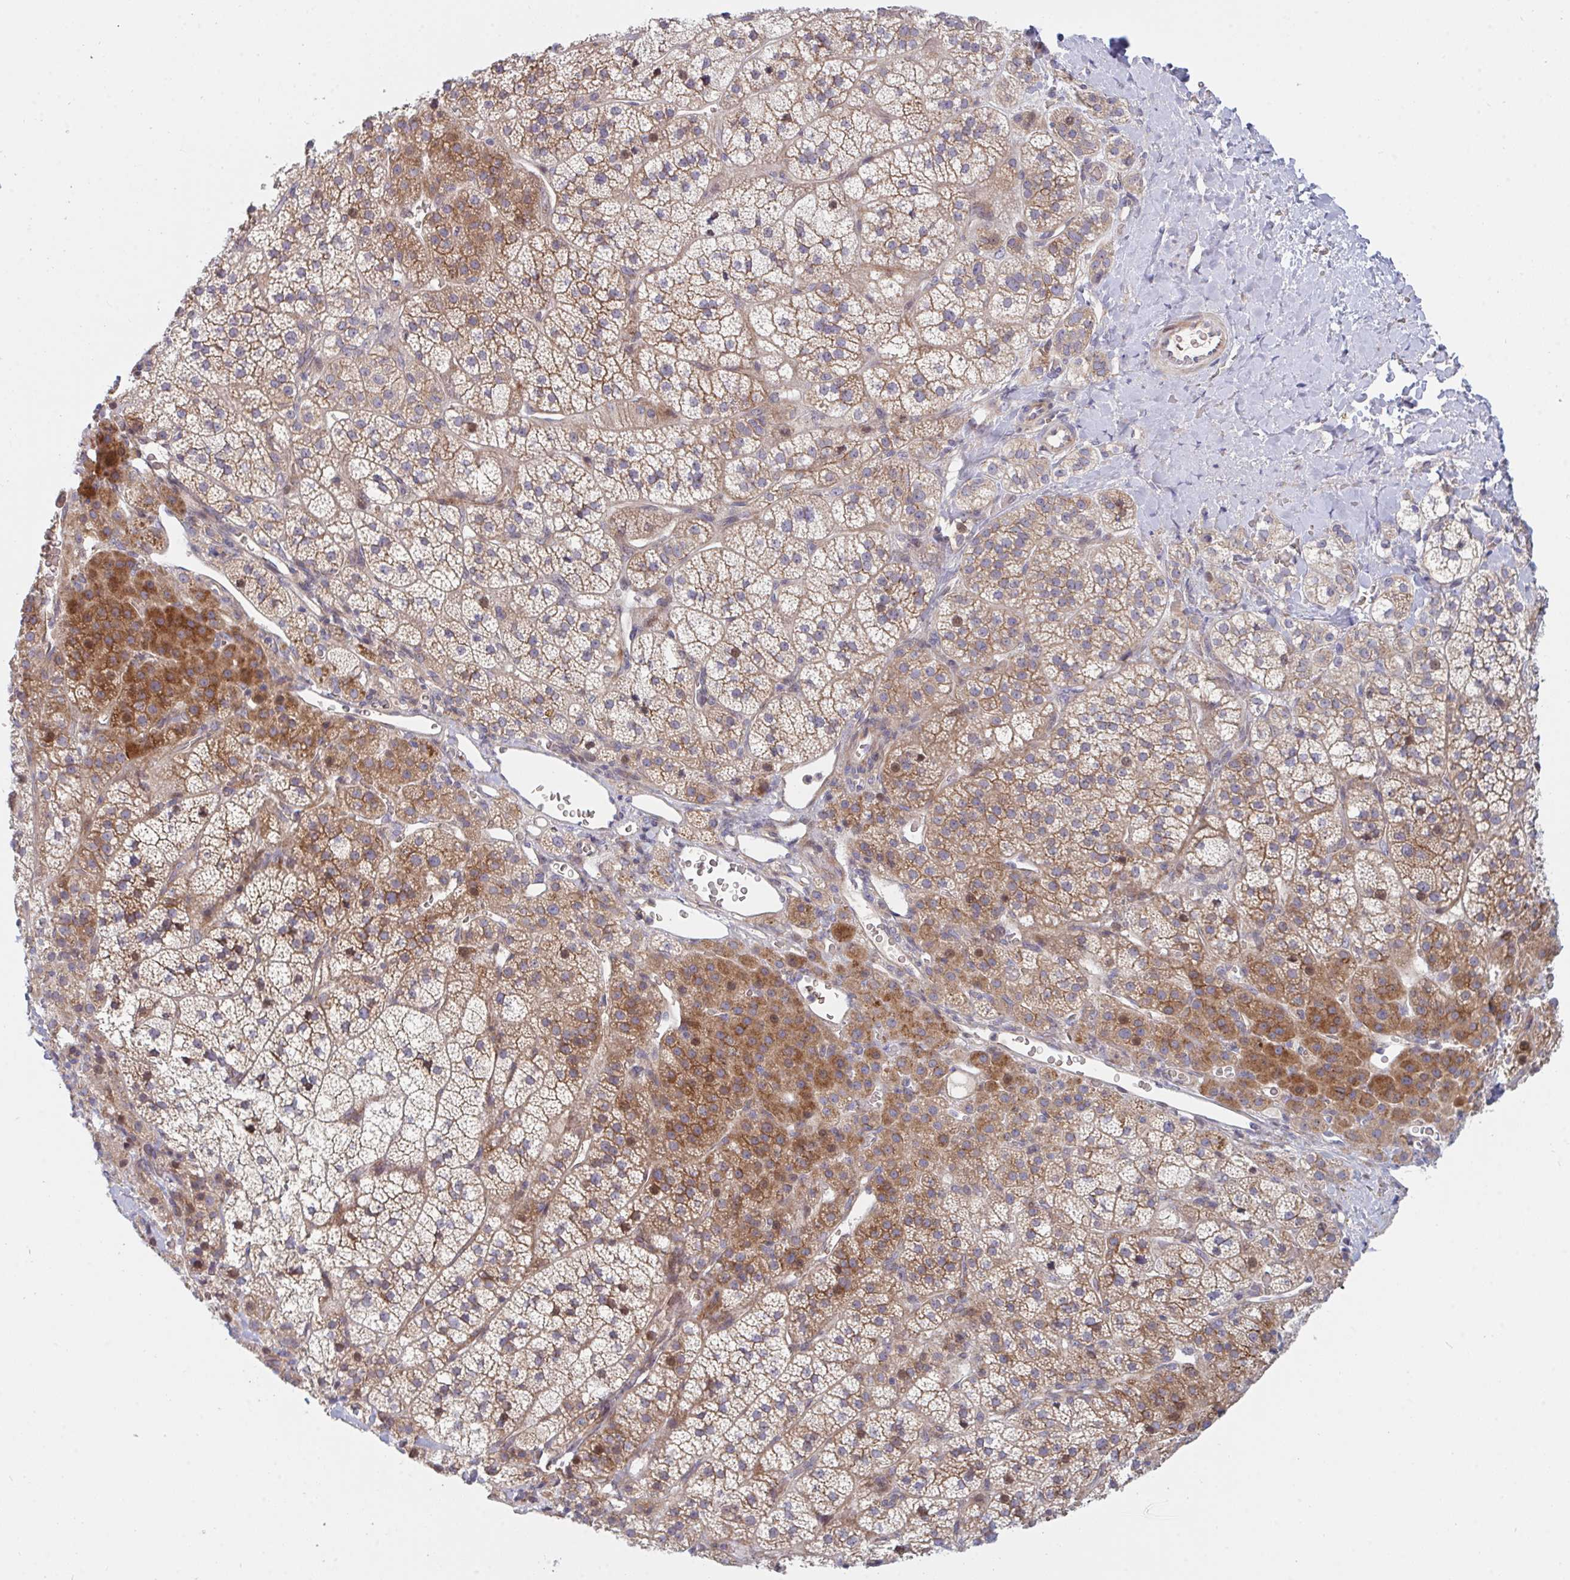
{"staining": {"intensity": "moderate", "quantity": ">75%", "location": "cytoplasmic/membranous"}, "tissue": "adrenal gland", "cell_type": "Glandular cells", "image_type": "normal", "snomed": [{"axis": "morphology", "description": "Normal tissue, NOS"}, {"axis": "topography", "description": "Adrenal gland"}], "caption": "Immunohistochemistry micrograph of normal adrenal gland: adrenal gland stained using immunohistochemistry exhibits medium levels of moderate protein expression localized specifically in the cytoplasmic/membranous of glandular cells, appearing as a cytoplasmic/membranous brown color.", "gene": "TNFSF4", "patient": {"sex": "female", "age": 60}}